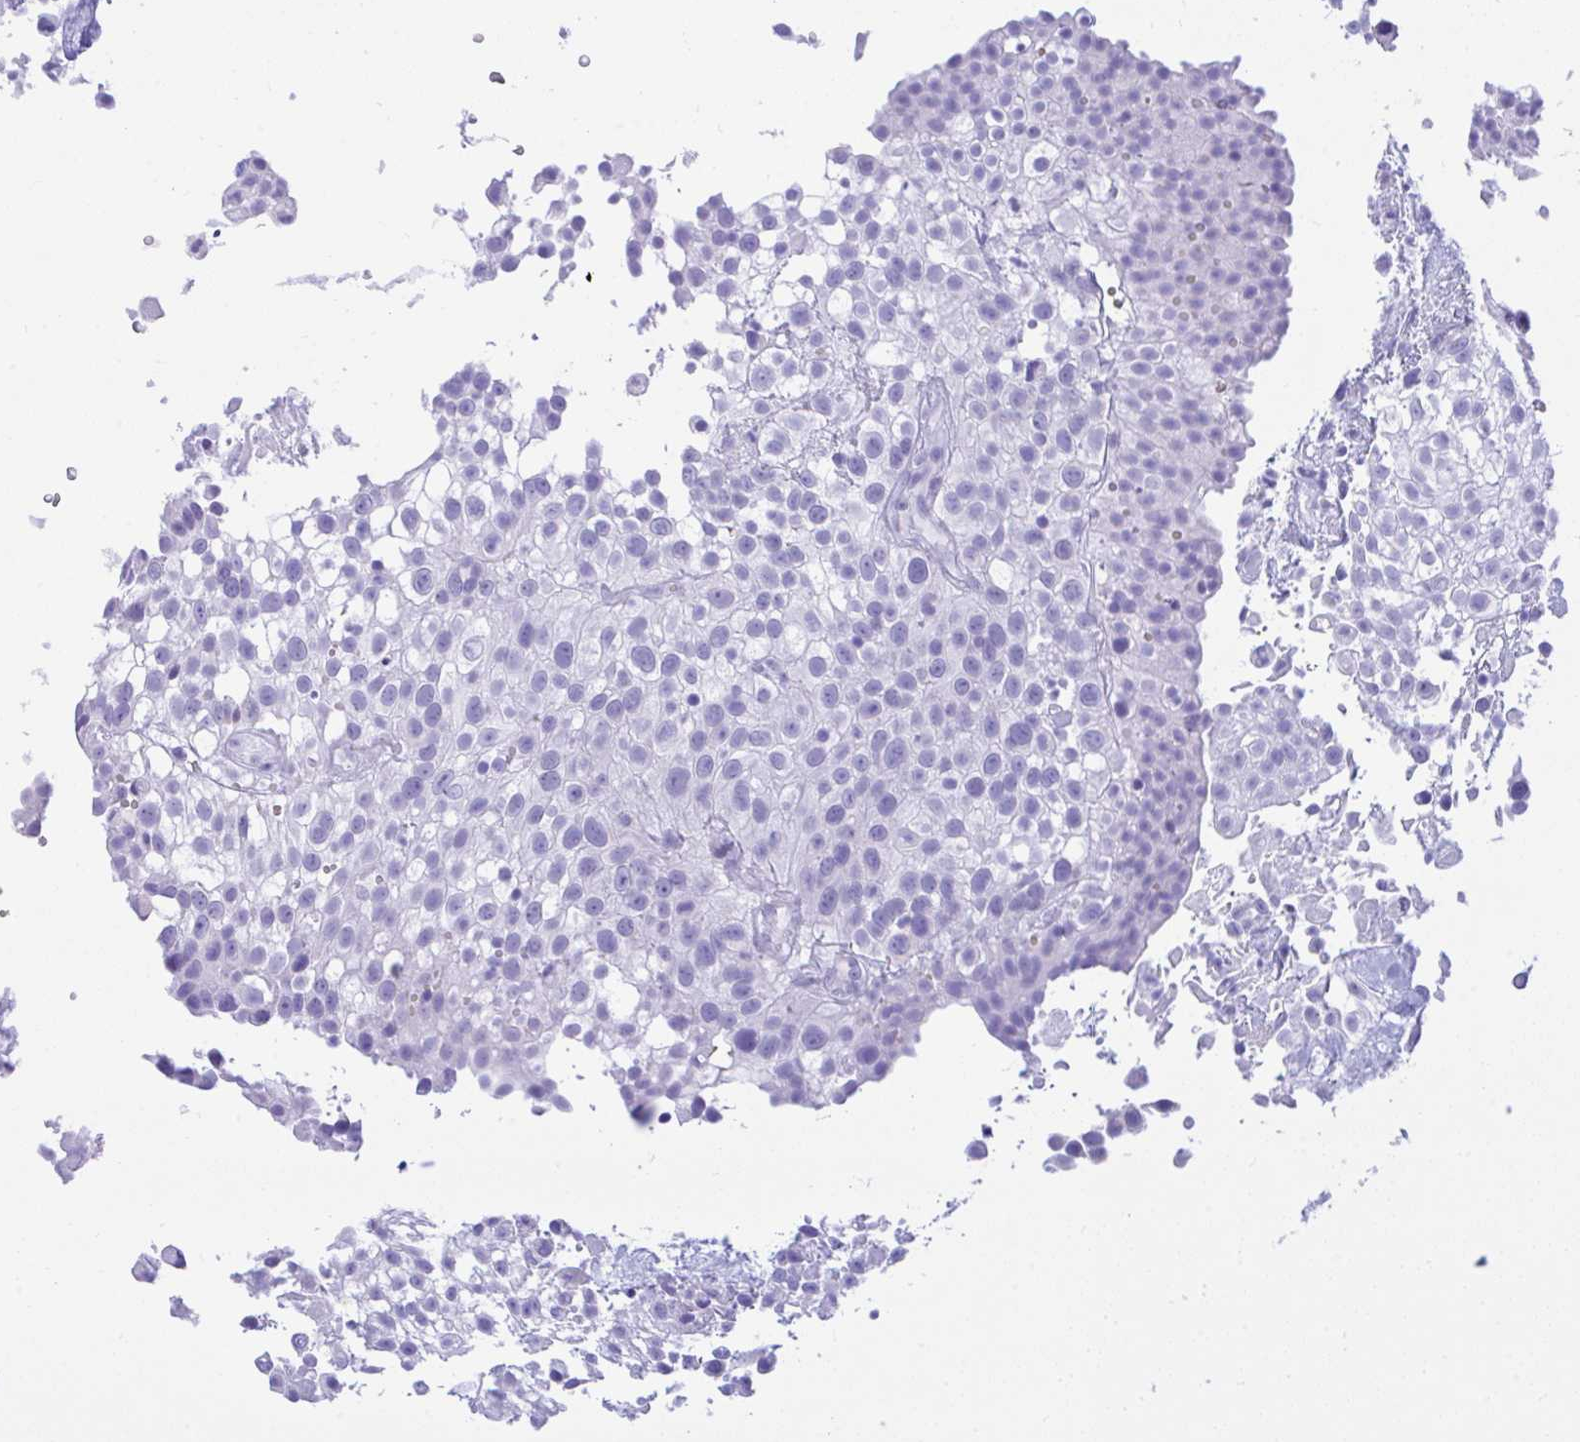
{"staining": {"intensity": "negative", "quantity": "none", "location": "none"}, "tissue": "urothelial cancer", "cell_type": "Tumor cells", "image_type": "cancer", "snomed": [{"axis": "morphology", "description": "Urothelial carcinoma, High grade"}, {"axis": "topography", "description": "Urinary bladder"}], "caption": "Protein analysis of urothelial cancer demonstrates no significant expression in tumor cells.", "gene": "SEL1L2", "patient": {"sex": "male", "age": 56}}